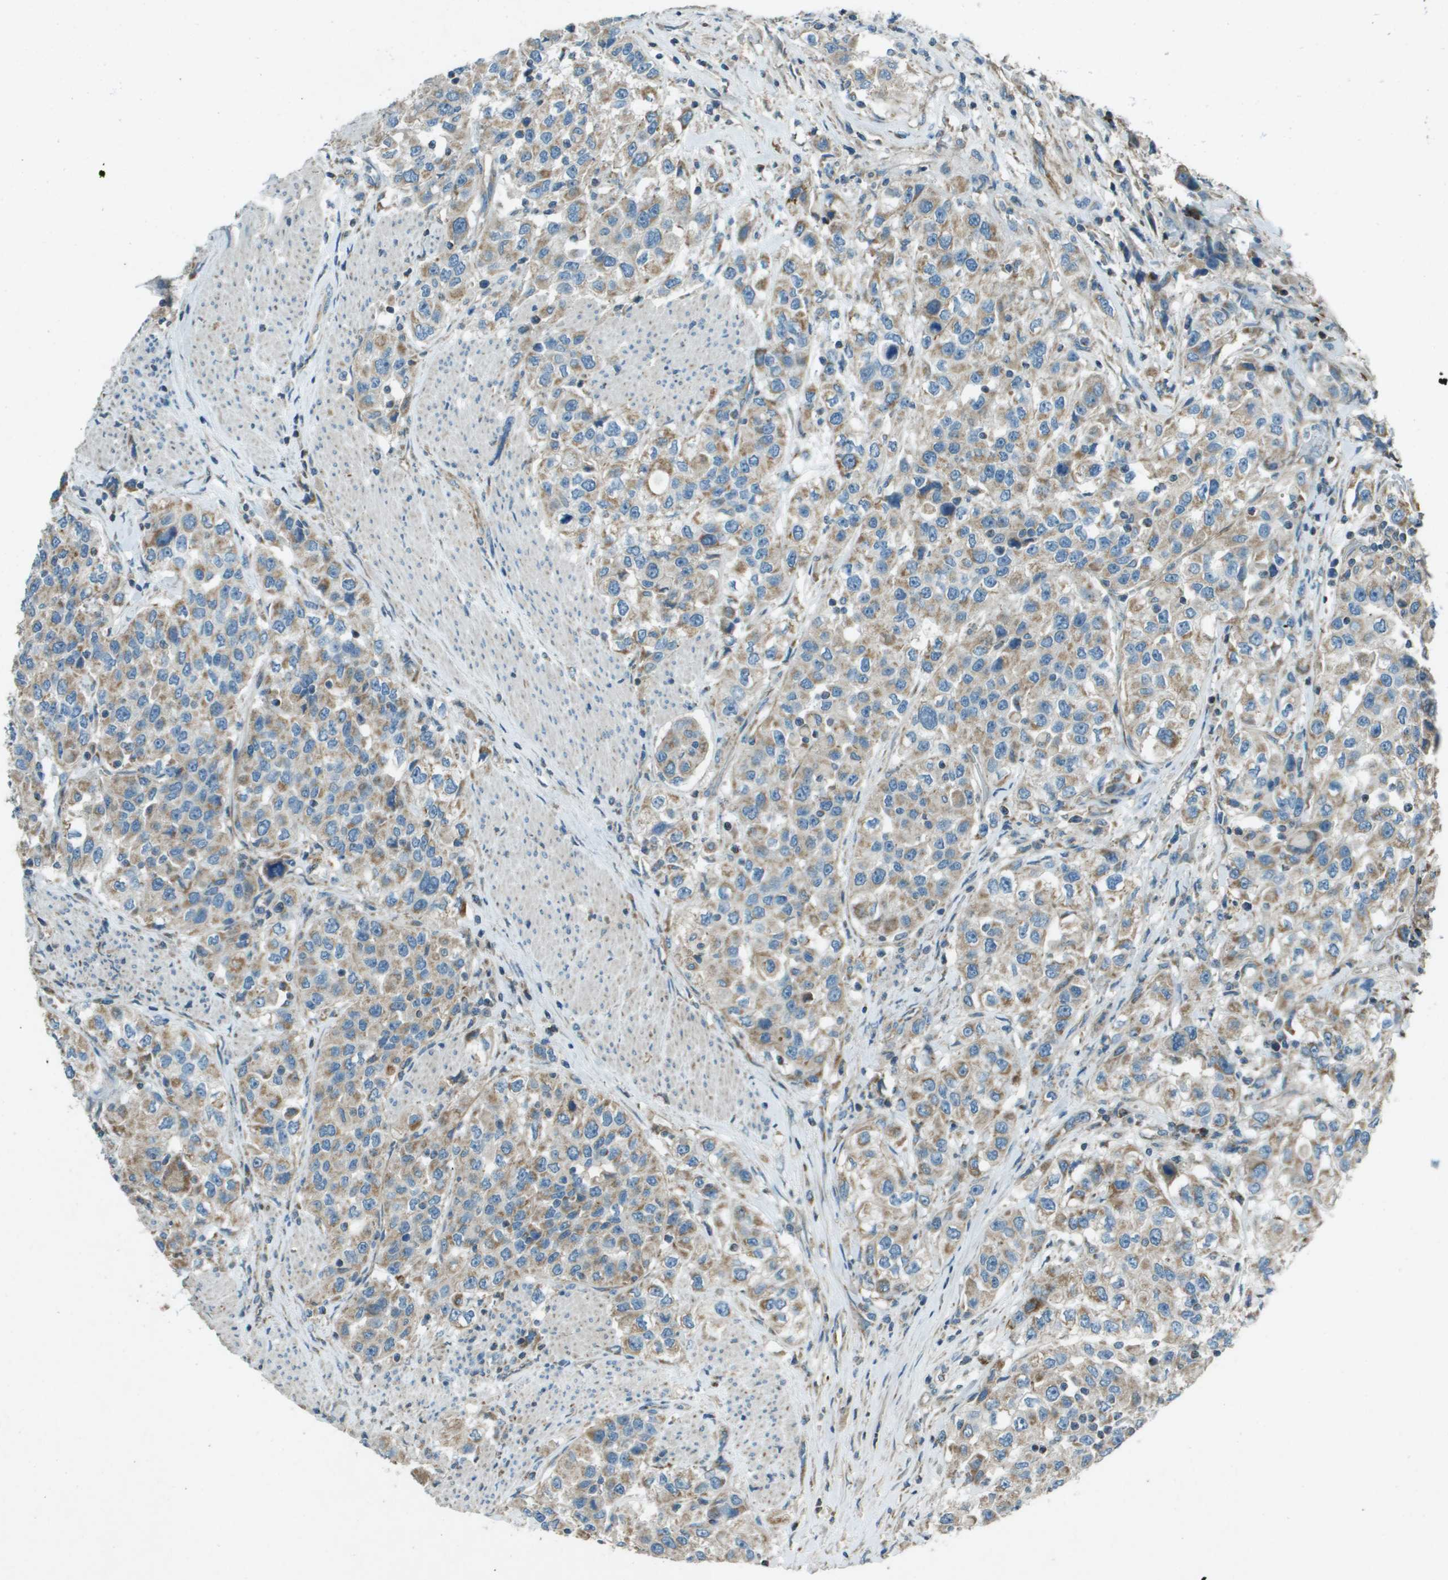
{"staining": {"intensity": "weak", "quantity": ">75%", "location": "cytoplasmic/membranous"}, "tissue": "urothelial cancer", "cell_type": "Tumor cells", "image_type": "cancer", "snomed": [{"axis": "morphology", "description": "Urothelial carcinoma, High grade"}, {"axis": "topography", "description": "Urinary bladder"}], "caption": "Human urothelial cancer stained with a protein marker exhibits weak staining in tumor cells.", "gene": "MIGA1", "patient": {"sex": "female", "age": 80}}